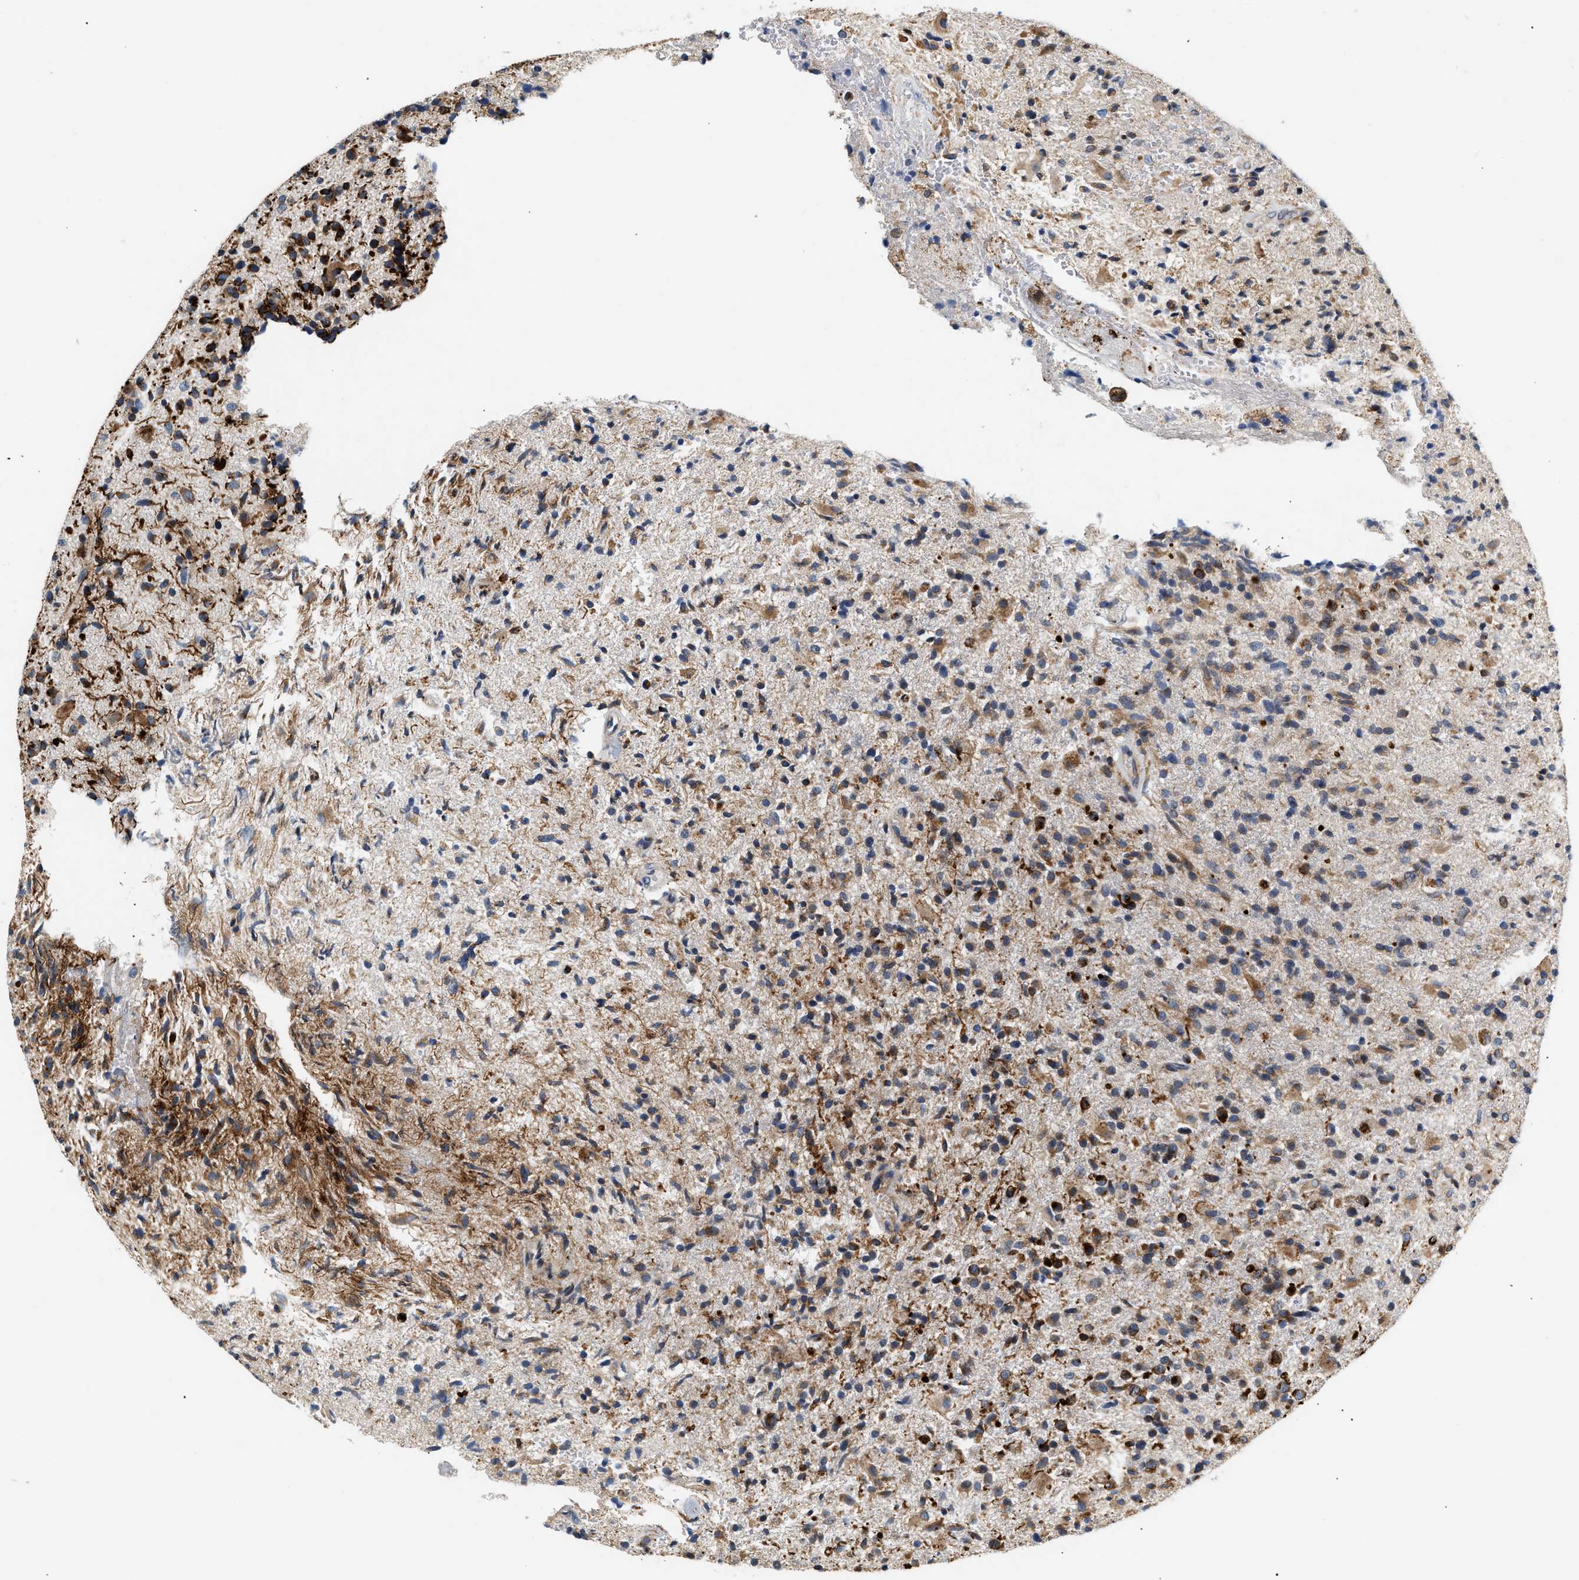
{"staining": {"intensity": "moderate", "quantity": "25%-75%", "location": "cytoplasmic/membranous"}, "tissue": "glioma", "cell_type": "Tumor cells", "image_type": "cancer", "snomed": [{"axis": "morphology", "description": "Glioma, malignant, High grade"}, {"axis": "topography", "description": "Brain"}], "caption": "The histopathology image displays immunohistochemical staining of malignant glioma (high-grade). There is moderate cytoplasmic/membranous expression is seen in approximately 25%-75% of tumor cells.", "gene": "IFT74", "patient": {"sex": "male", "age": 72}}